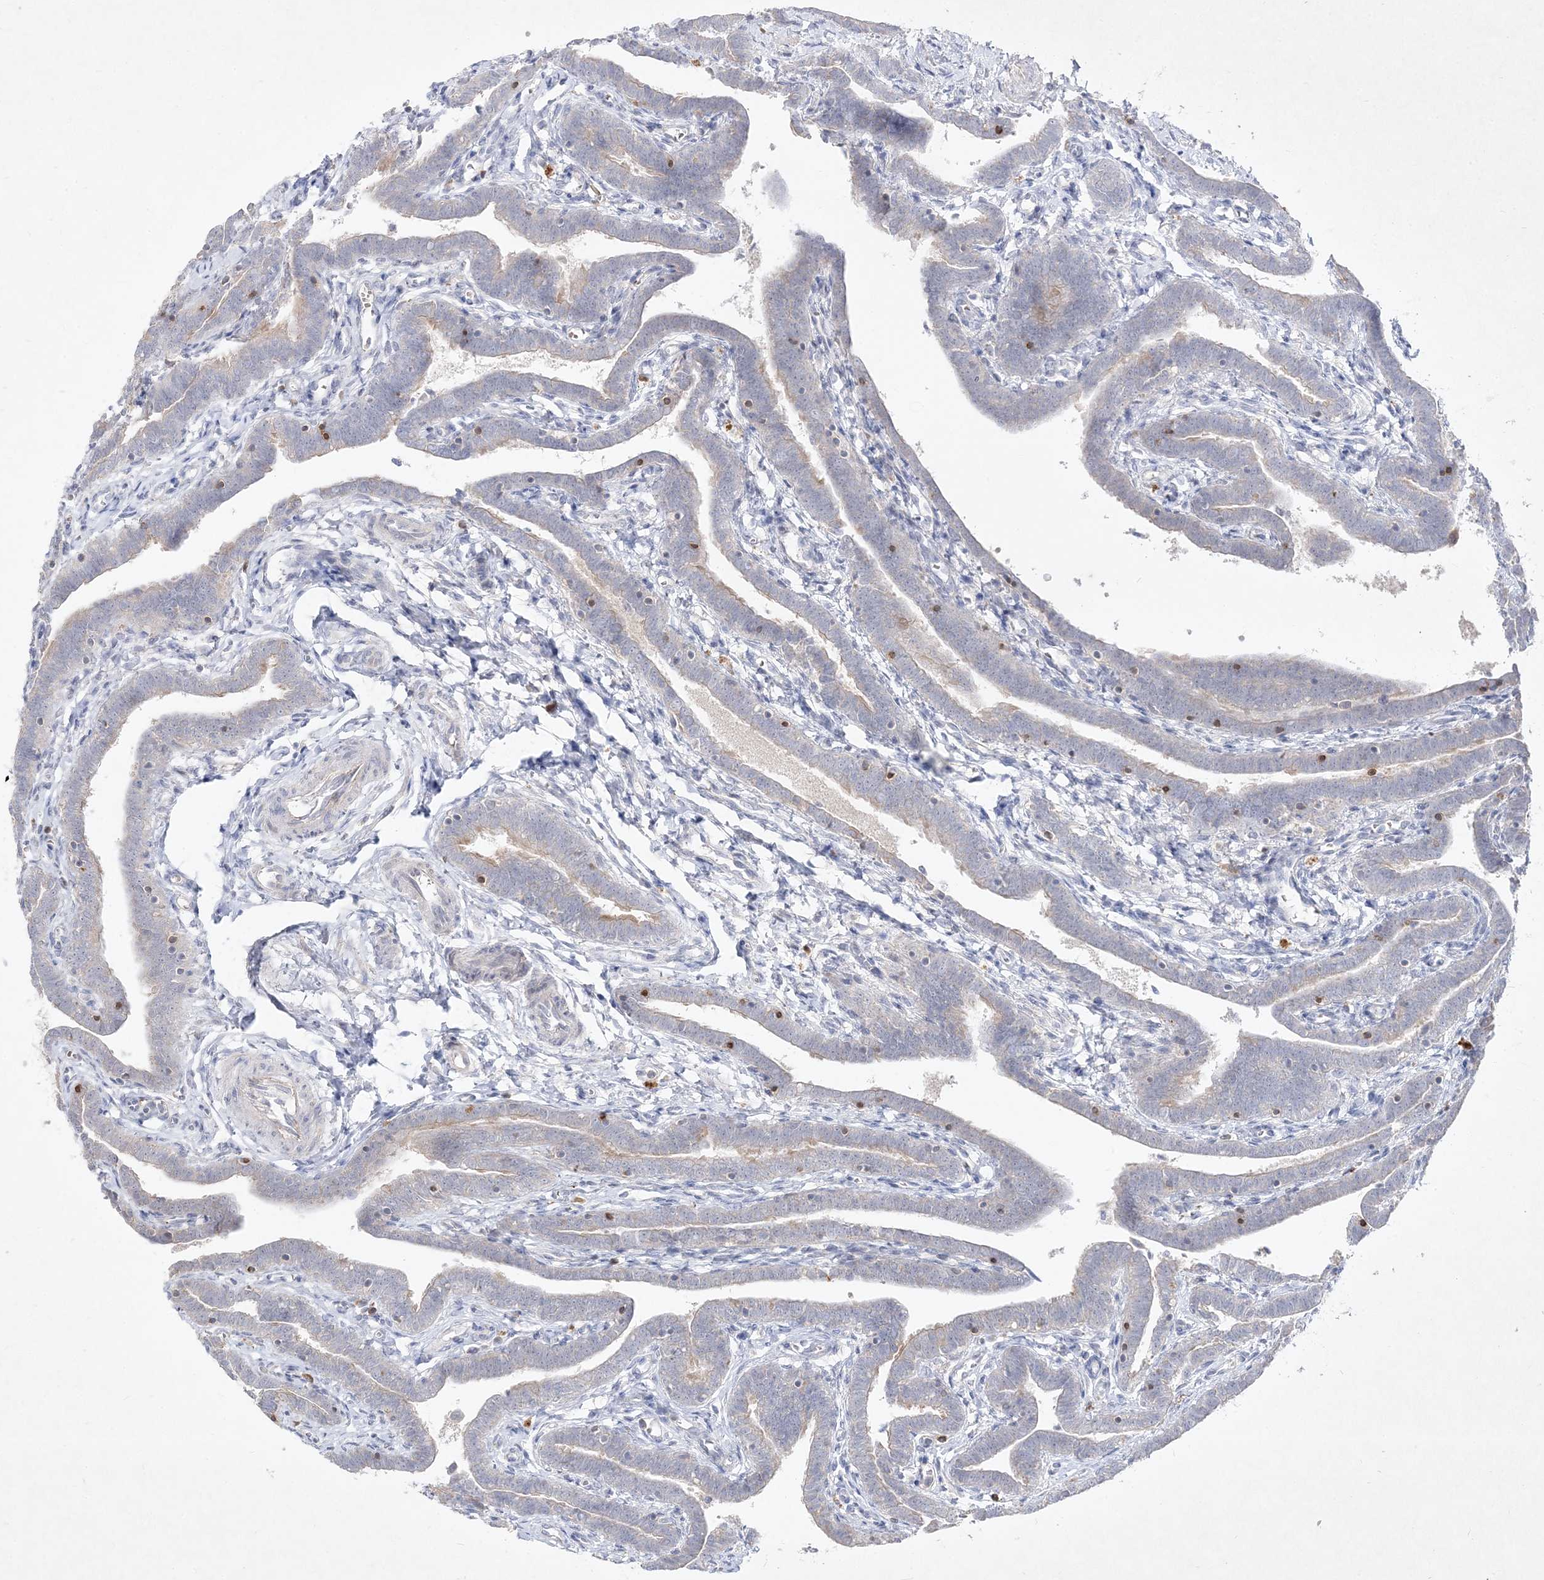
{"staining": {"intensity": "moderate", "quantity": "<25%", "location": "cytoplasmic/membranous"}, "tissue": "fallopian tube", "cell_type": "Glandular cells", "image_type": "normal", "snomed": [{"axis": "morphology", "description": "Normal tissue, NOS"}, {"axis": "topography", "description": "Fallopian tube"}], "caption": "Immunohistochemistry (IHC) micrograph of benign human fallopian tube stained for a protein (brown), which shows low levels of moderate cytoplasmic/membranous positivity in approximately <25% of glandular cells.", "gene": "CLNK", "patient": {"sex": "female", "age": 36}}